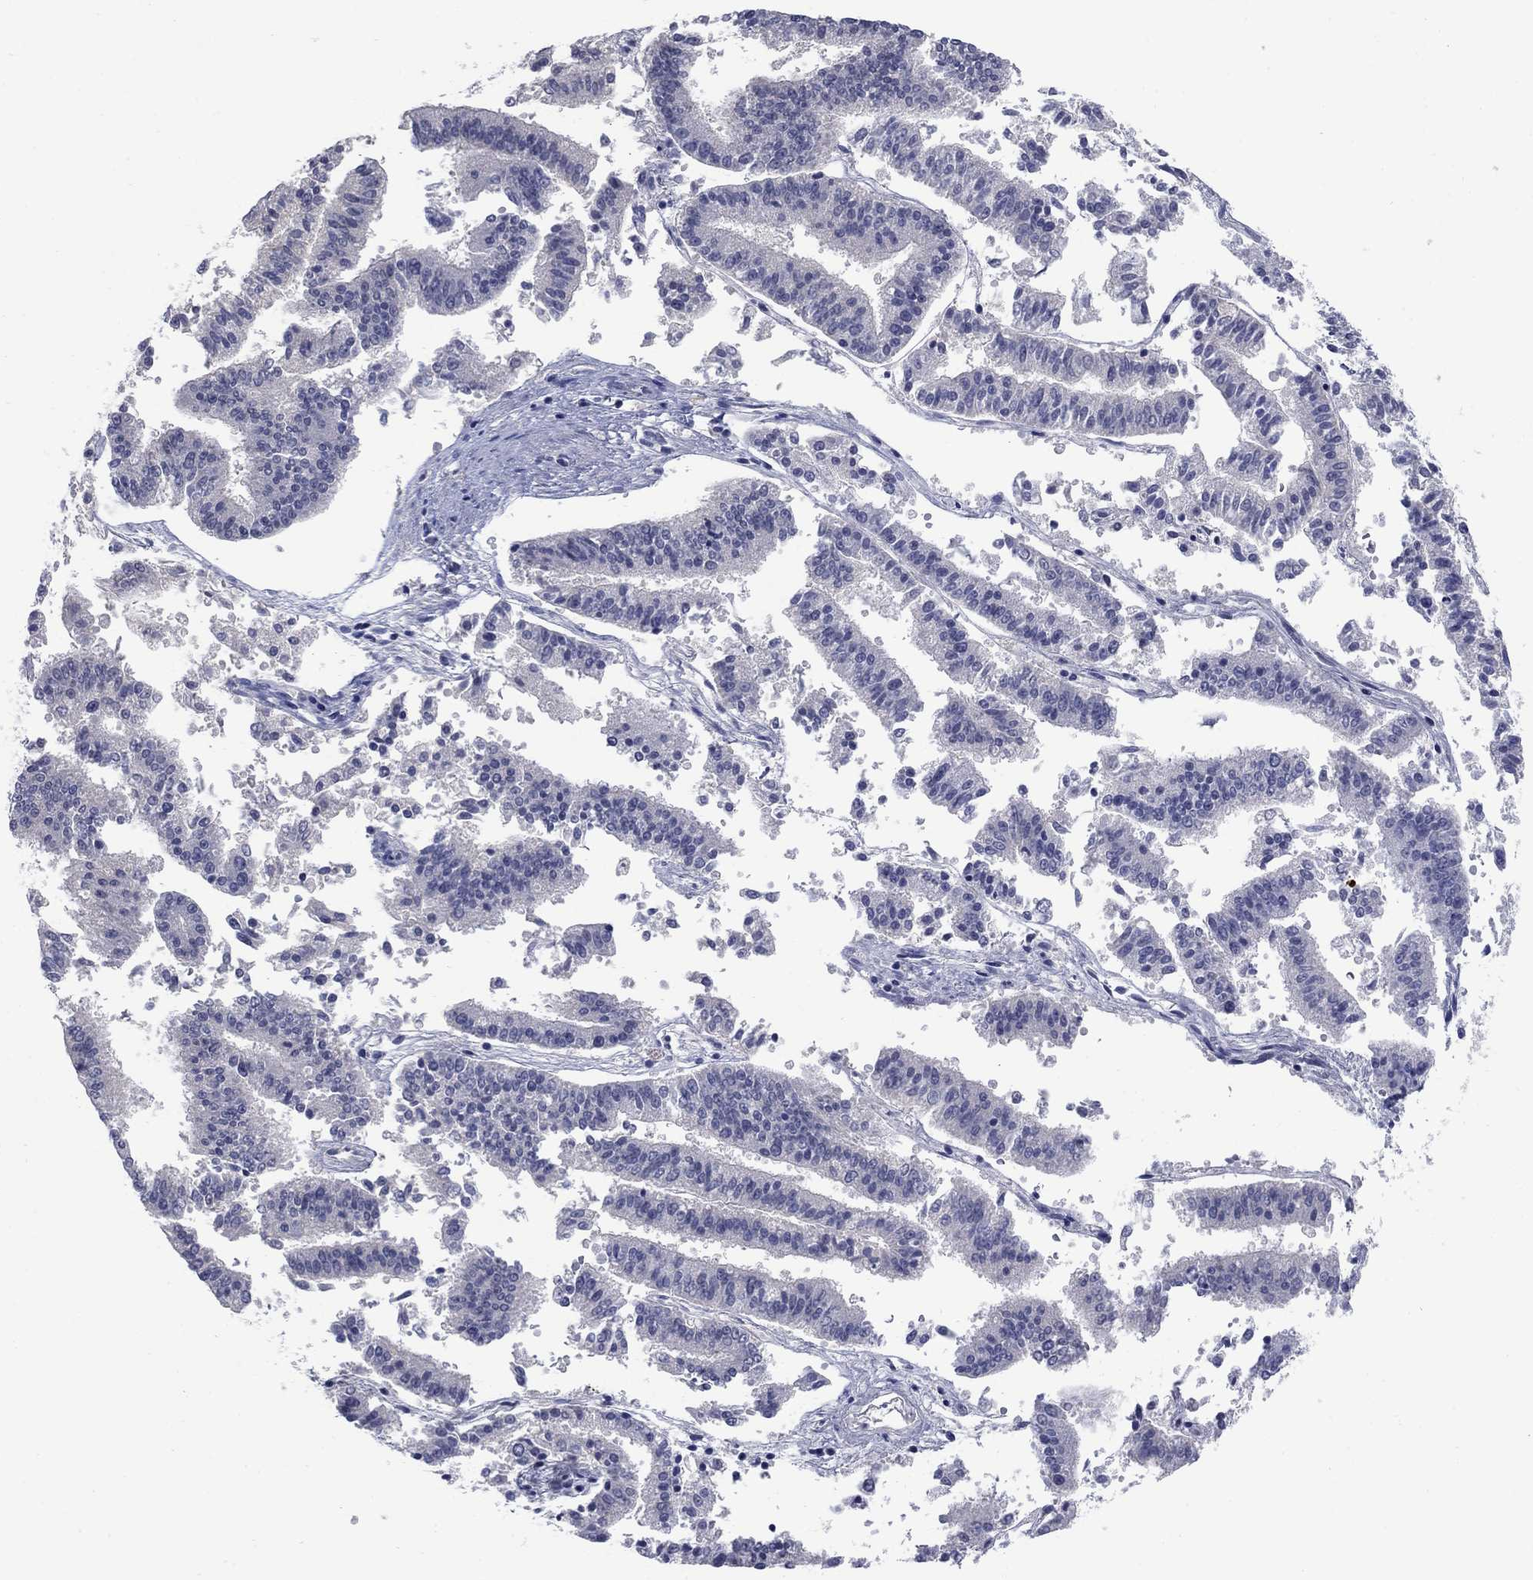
{"staining": {"intensity": "negative", "quantity": "none", "location": "none"}, "tissue": "endometrial cancer", "cell_type": "Tumor cells", "image_type": "cancer", "snomed": [{"axis": "morphology", "description": "Adenocarcinoma, NOS"}, {"axis": "topography", "description": "Endometrium"}], "caption": "The micrograph displays no significant positivity in tumor cells of endometrial cancer. (DAB immunohistochemistry (IHC), high magnification).", "gene": "ATP6V1G2", "patient": {"sex": "female", "age": 66}}